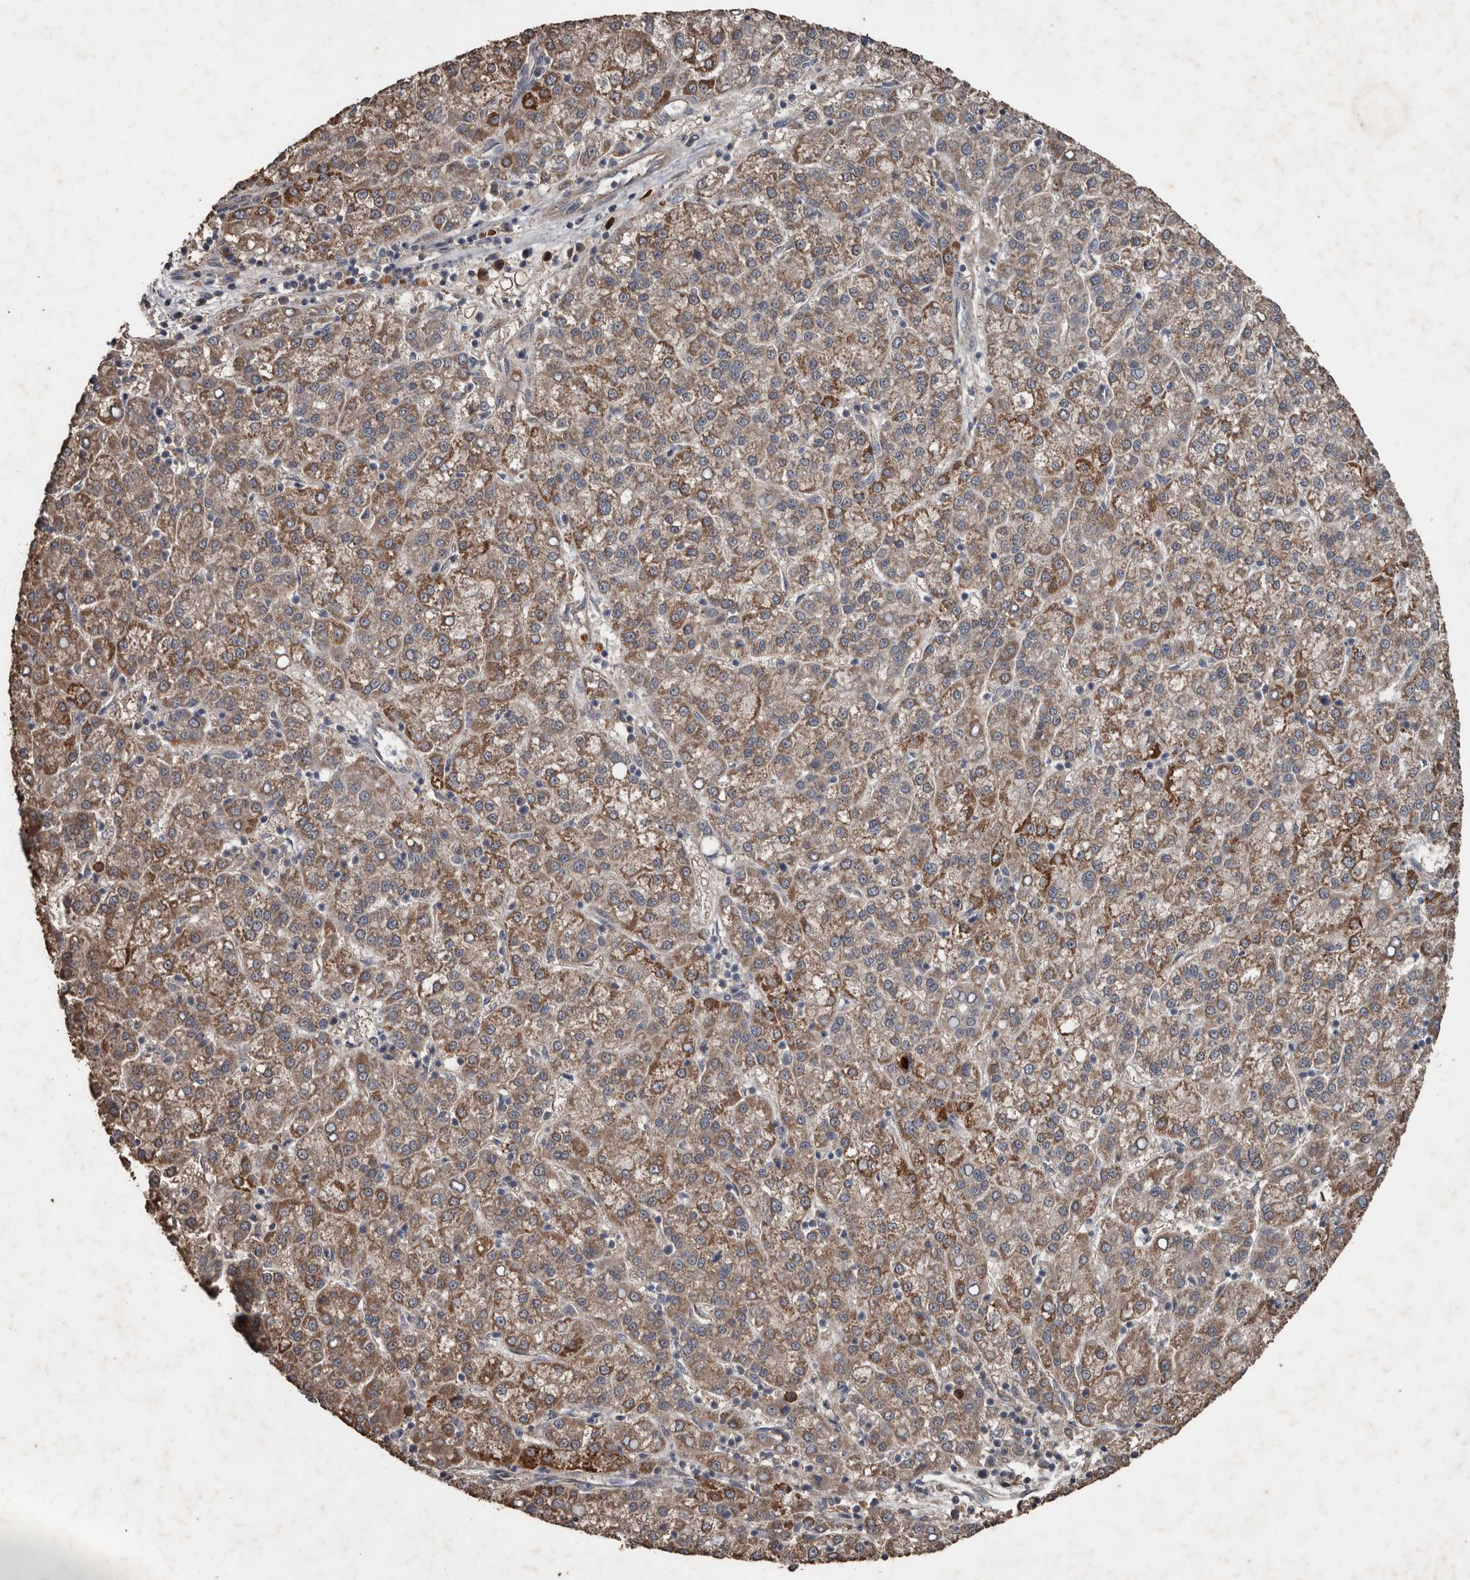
{"staining": {"intensity": "moderate", "quantity": "25%-75%", "location": "cytoplasmic/membranous"}, "tissue": "liver cancer", "cell_type": "Tumor cells", "image_type": "cancer", "snomed": [{"axis": "morphology", "description": "Carcinoma, Hepatocellular, NOS"}, {"axis": "topography", "description": "Liver"}], "caption": "Protein staining of liver hepatocellular carcinoma tissue exhibits moderate cytoplasmic/membranous staining in about 25%-75% of tumor cells.", "gene": "HYAL4", "patient": {"sex": "female", "age": 58}}